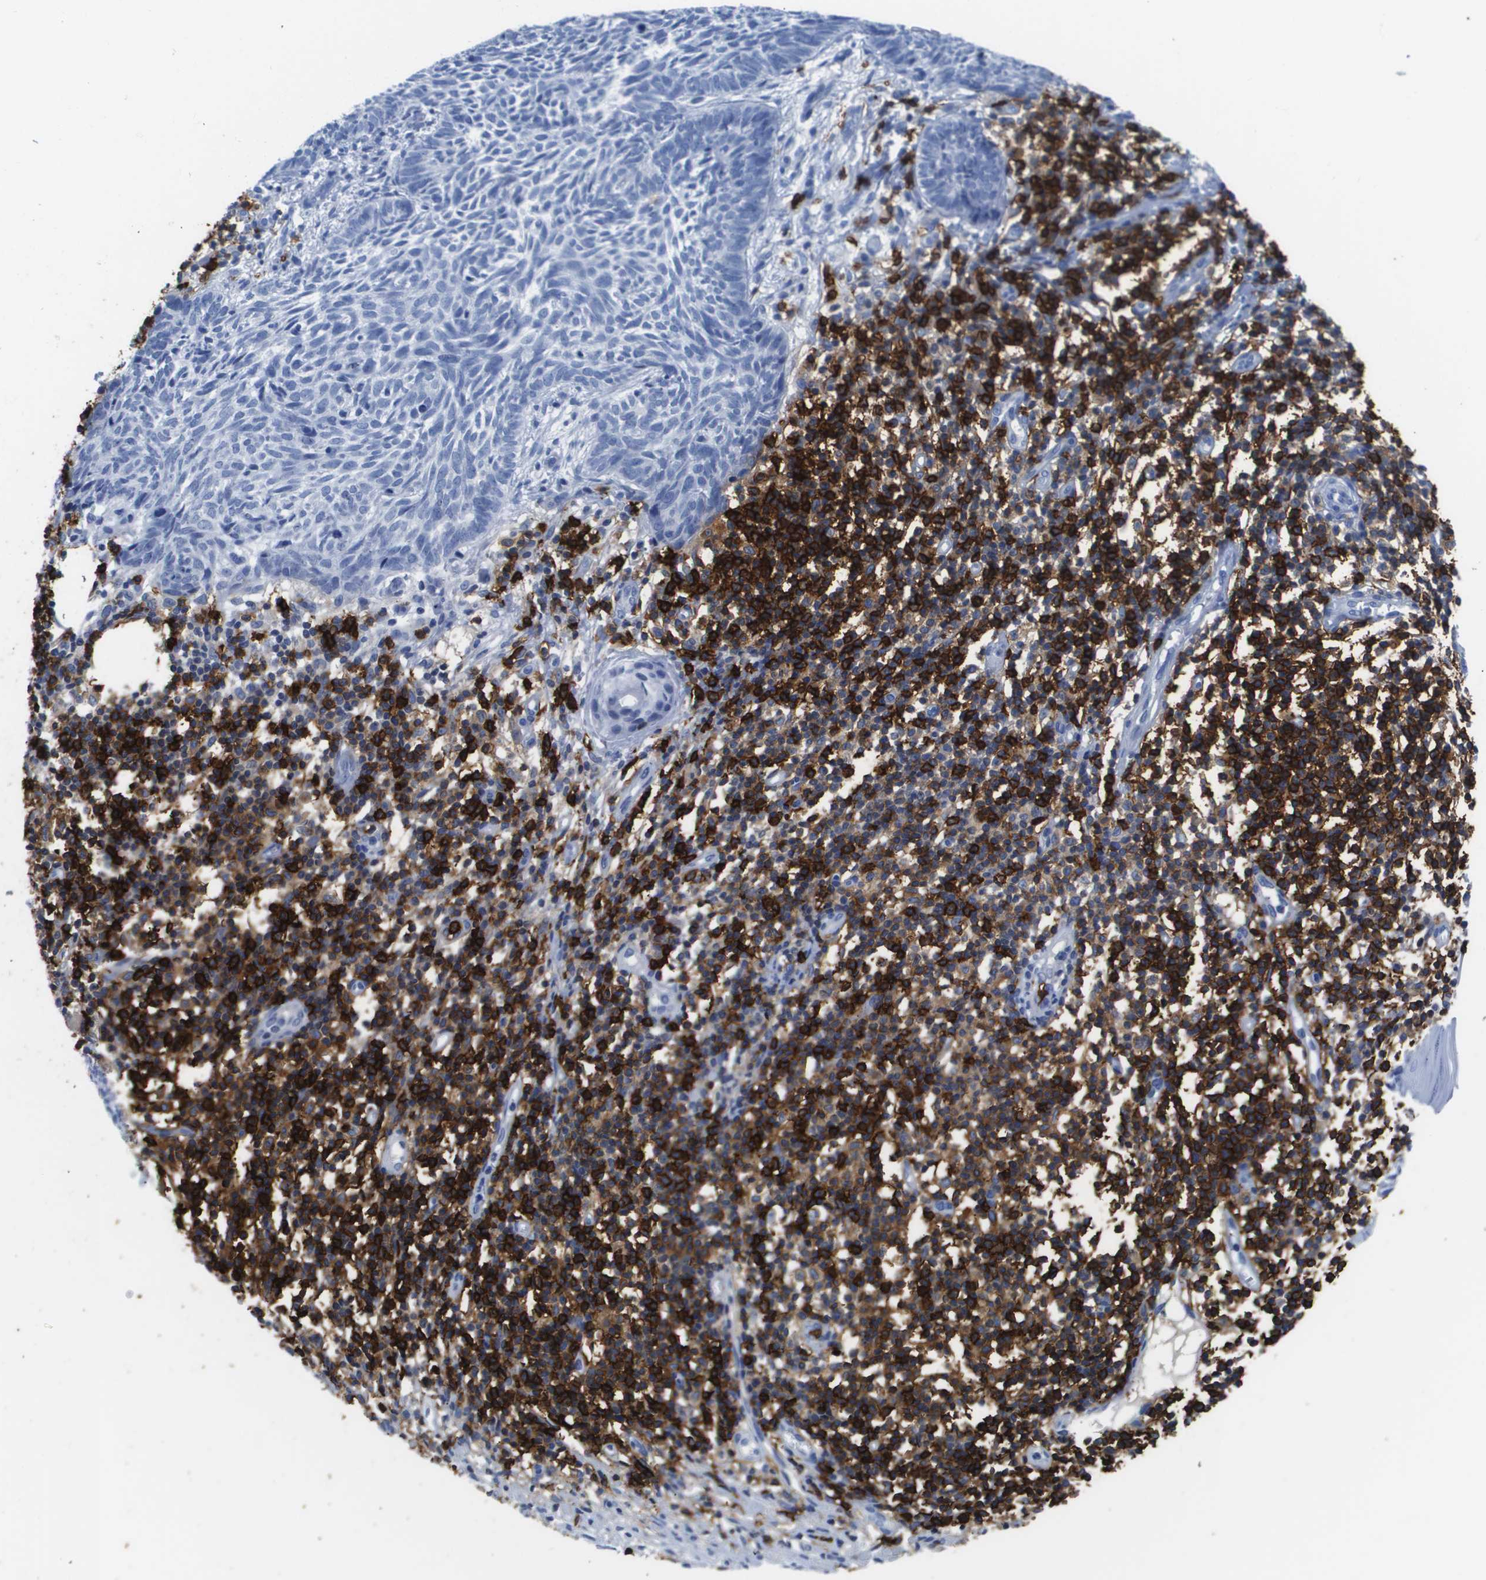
{"staining": {"intensity": "negative", "quantity": "none", "location": "none"}, "tissue": "skin cancer", "cell_type": "Tumor cells", "image_type": "cancer", "snomed": [{"axis": "morphology", "description": "Basal cell carcinoma"}, {"axis": "topography", "description": "Skin"}], "caption": "Tumor cells are negative for brown protein staining in skin basal cell carcinoma.", "gene": "MS4A1", "patient": {"sex": "male", "age": 60}}